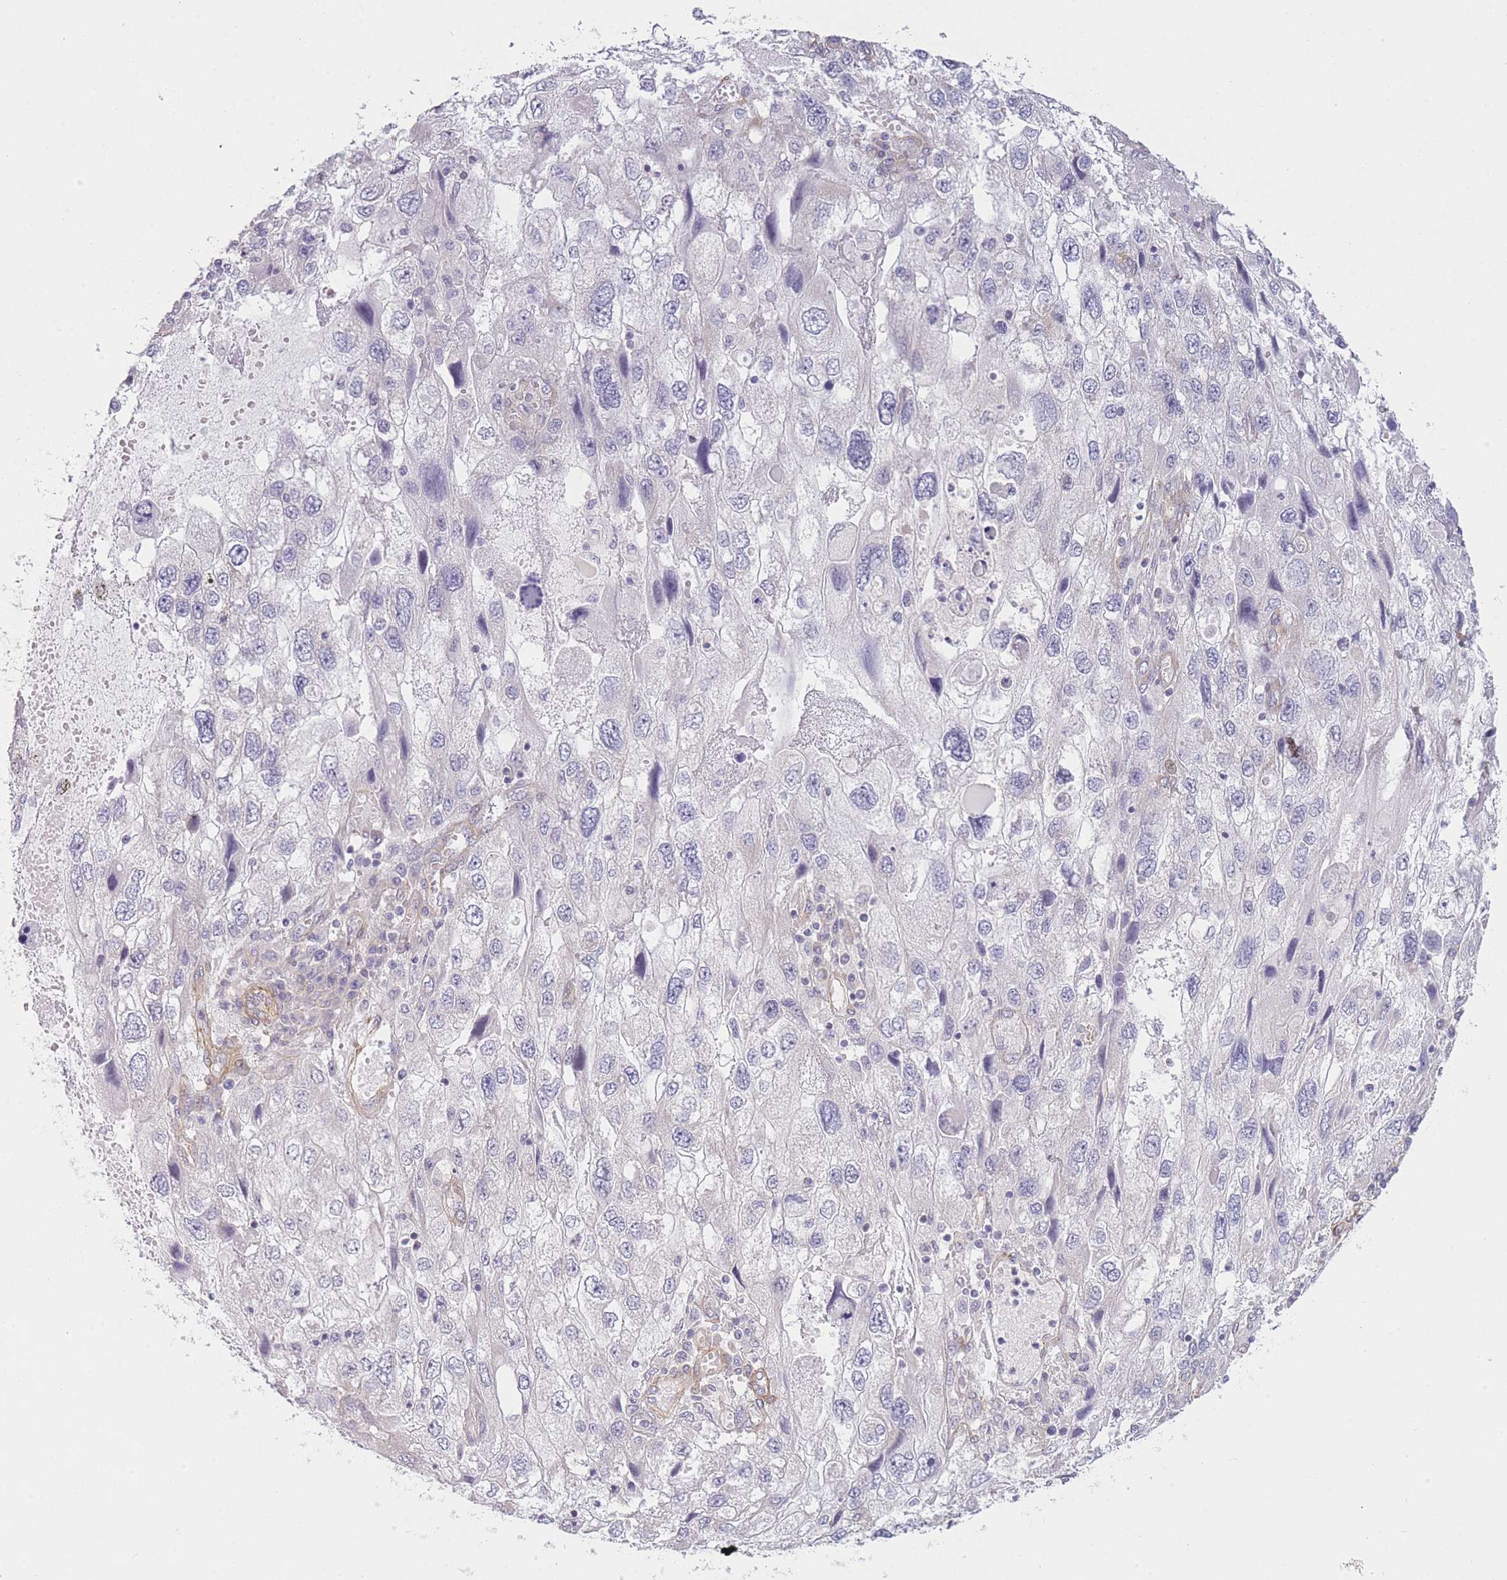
{"staining": {"intensity": "negative", "quantity": "none", "location": "none"}, "tissue": "endometrial cancer", "cell_type": "Tumor cells", "image_type": "cancer", "snomed": [{"axis": "morphology", "description": "Adenocarcinoma, NOS"}, {"axis": "topography", "description": "Endometrium"}], "caption": "This image is of endometrial cancer stained with immunohistochemistry (IHC) to label a protein in brown with the nuclei are counter-stained blue. There is no expression in tumor cells.", "gene": "SLC7A6", "patient": {"sex": "female", "age": 49}}